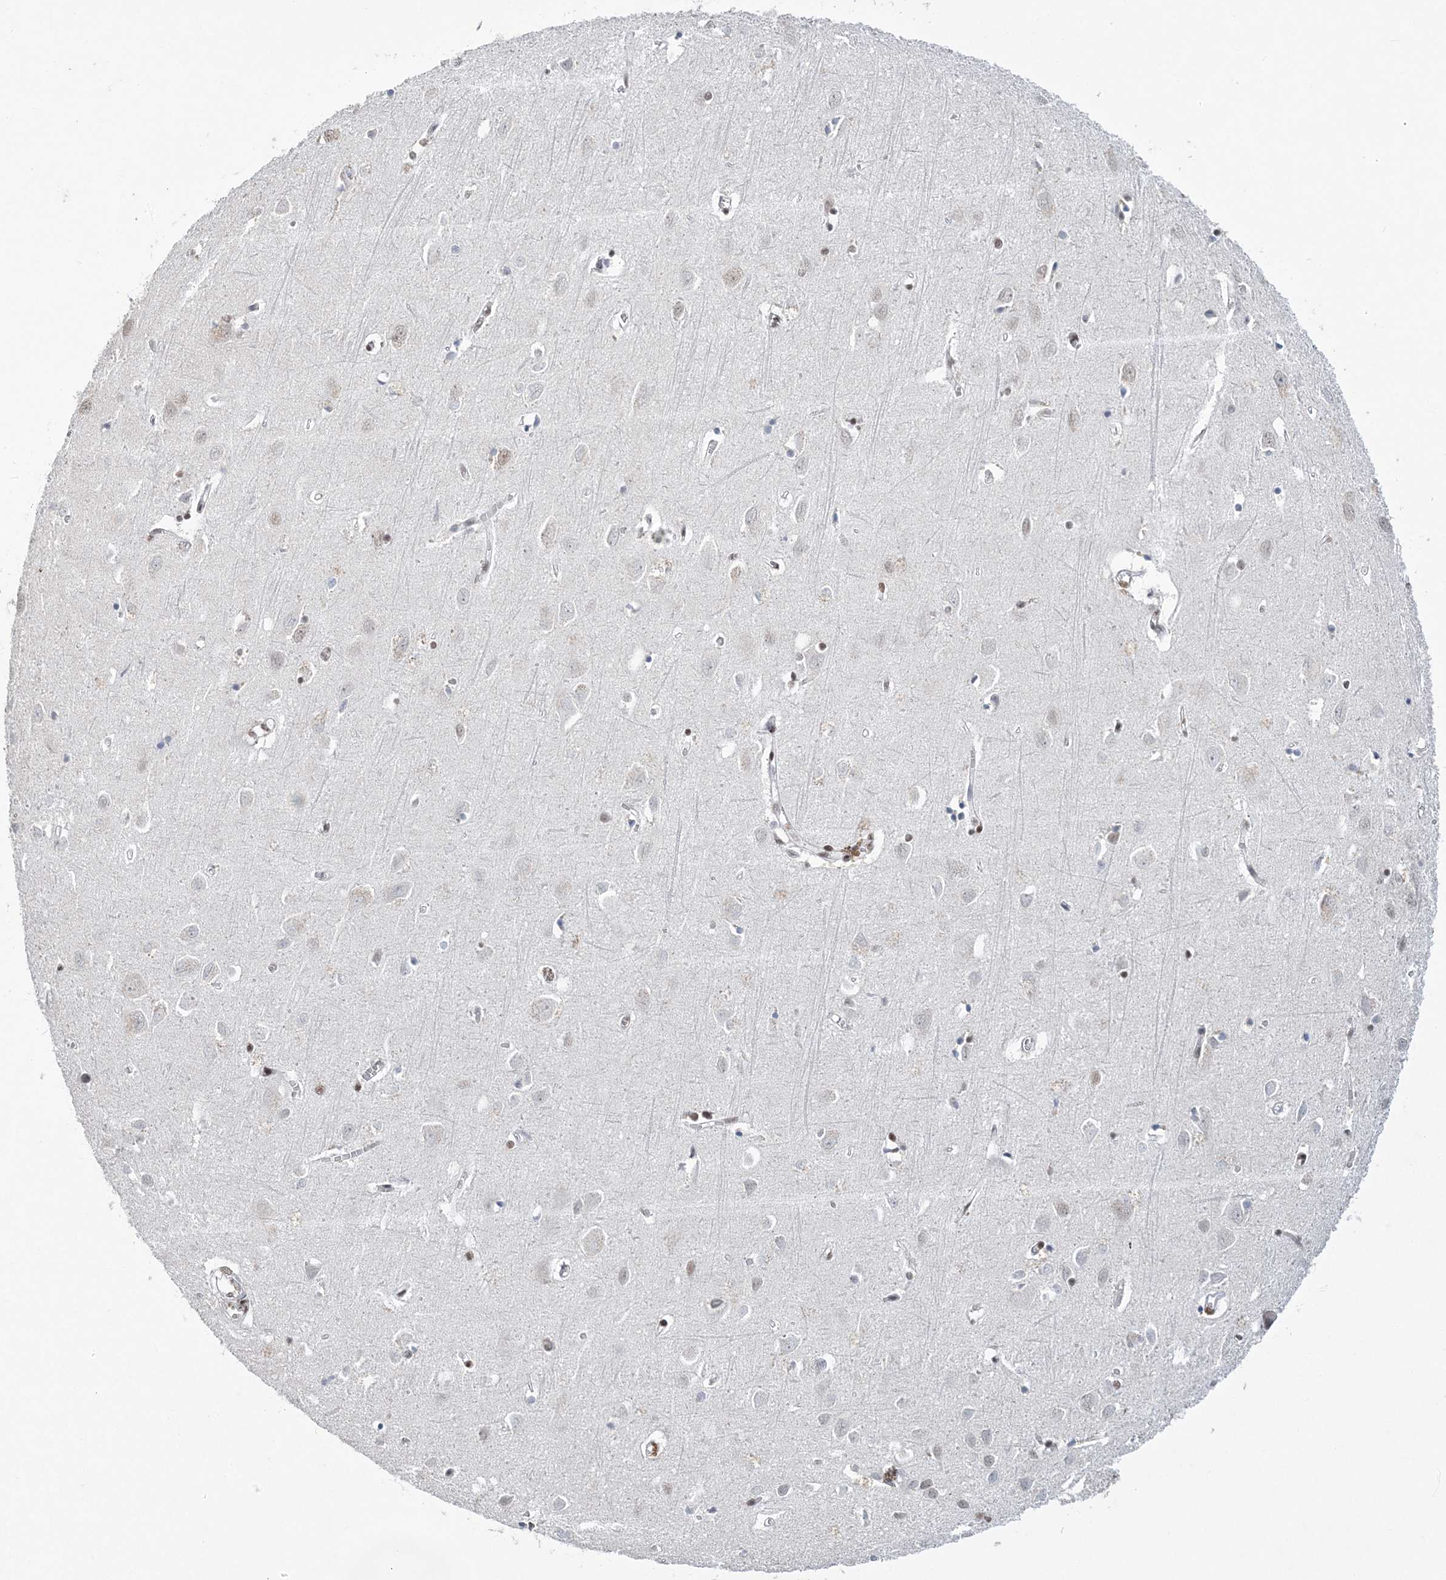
{"staining": {"intensity": "moderate", "quantity": ">75%", "location": "nuclear"}, "tissue": "cerebral cortex", "cell_type": "Endothelial cells", "image_type": "normal", "snomed": [{"axis": "morphology", "description": "Normal tissue, NOS"}, {"axis": "topography", "description": "Cerebral cortex"}], "caption": "Protein analysis of normal cerebral cortex demonstrates moderate nuclear expression in about >75% of endothelial cells. The staining is performed using DAB (3,3'-diaminobenzidine) brown chromogen to label protein expression. The nuclei are counter-stained blue using hematoxylin.", "gene": "ZBTB7A", "patient": {"sex": "female", "age": 64}}